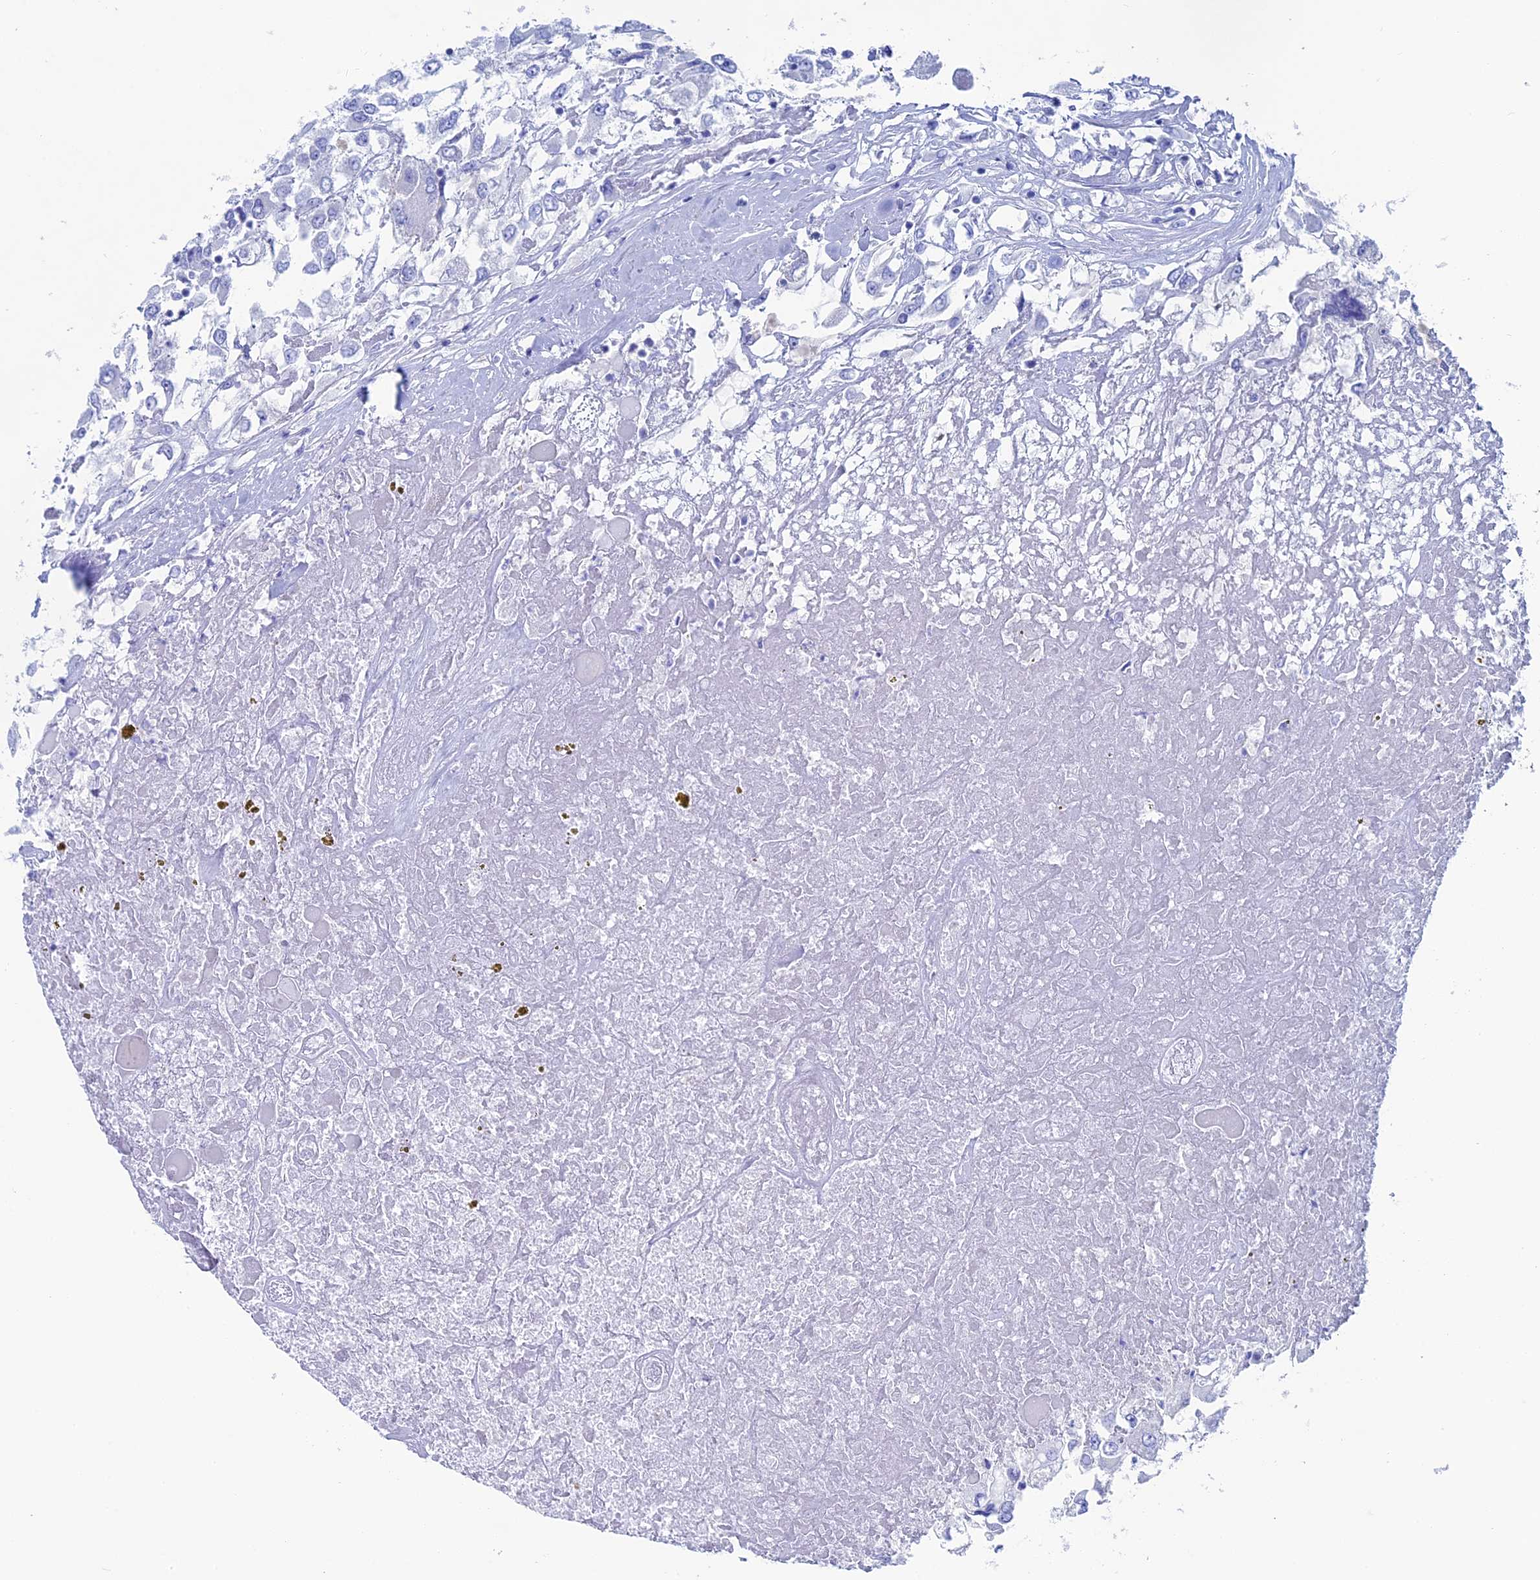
{"staining": {"intensity": "negative", "quantity": "none", "location": "none"}, "tissue": "renal cancer", "cell_type": "Tumor cells", "image_type": "cancer", "snomed": [{"axis": "morphology", "description": "Adenocarcinoma, NOS"}, {"axis": "topography", "description": "Kidney"}], "caption": "This is a micrograph of IHC staining of adenocarcinoma (renal), which shows no staining in tumor cells.", "gene": "UNC119", "patient": {"sex": "female", "age": 52}}